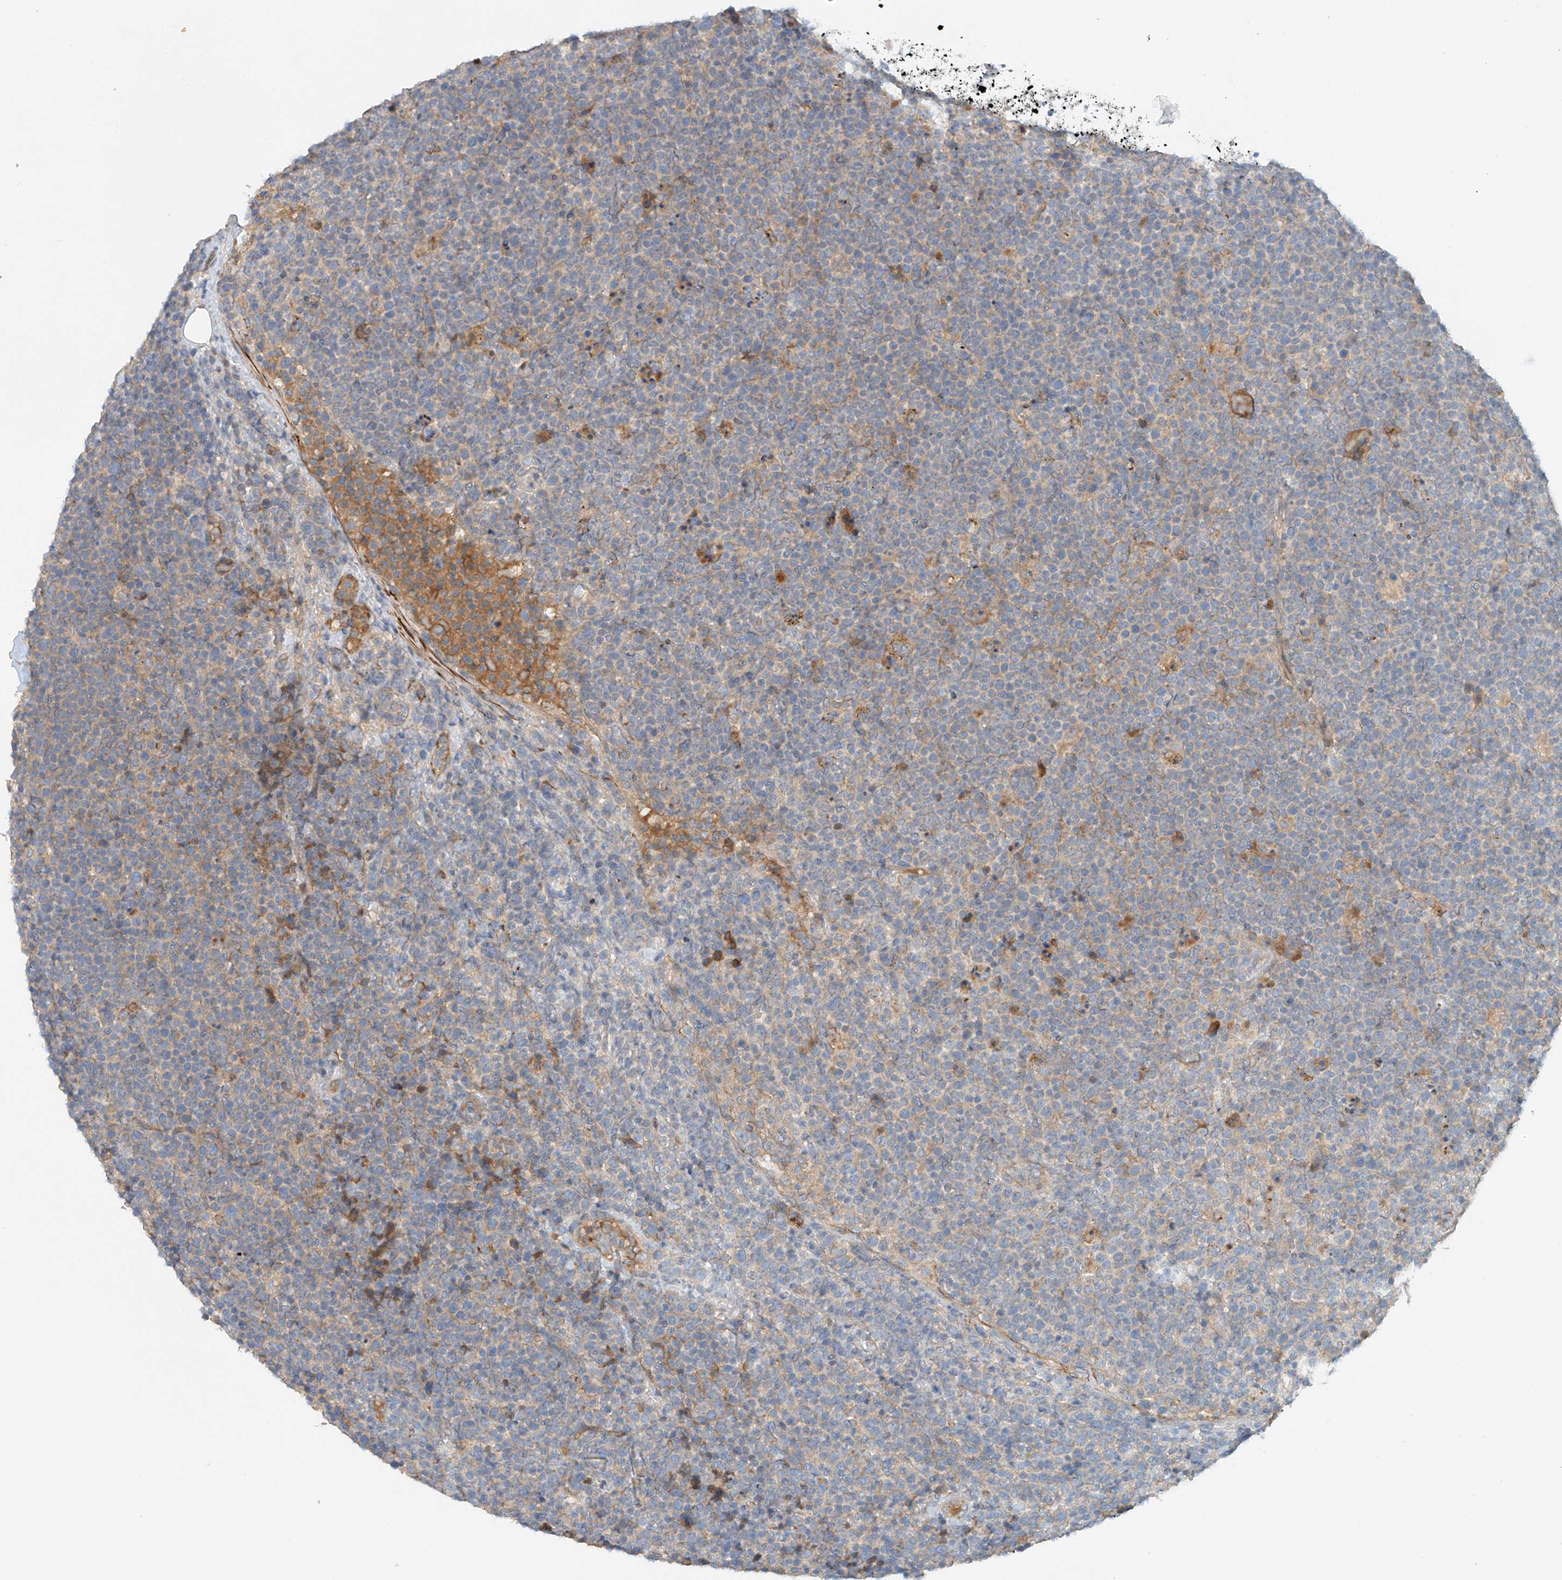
{"staining": {"intensity": "negative", "quantity": "none", "location": "none"}, "tissue": "lymphoma", "cell_type": "Tumor cells", "image_type": "cancer", "snomed": [{"axis": "morphology", "description": "Malignant lymphoma, non-Hodgkin's type, High grade"}, {"axis": "topography", "description": "Lymph node"}], "caption": "Protein analysis of lymphoma displays no significant expression in tumor cells.", "gene": "LYRM9", "patient": {"sex": "male", "age": 61}}